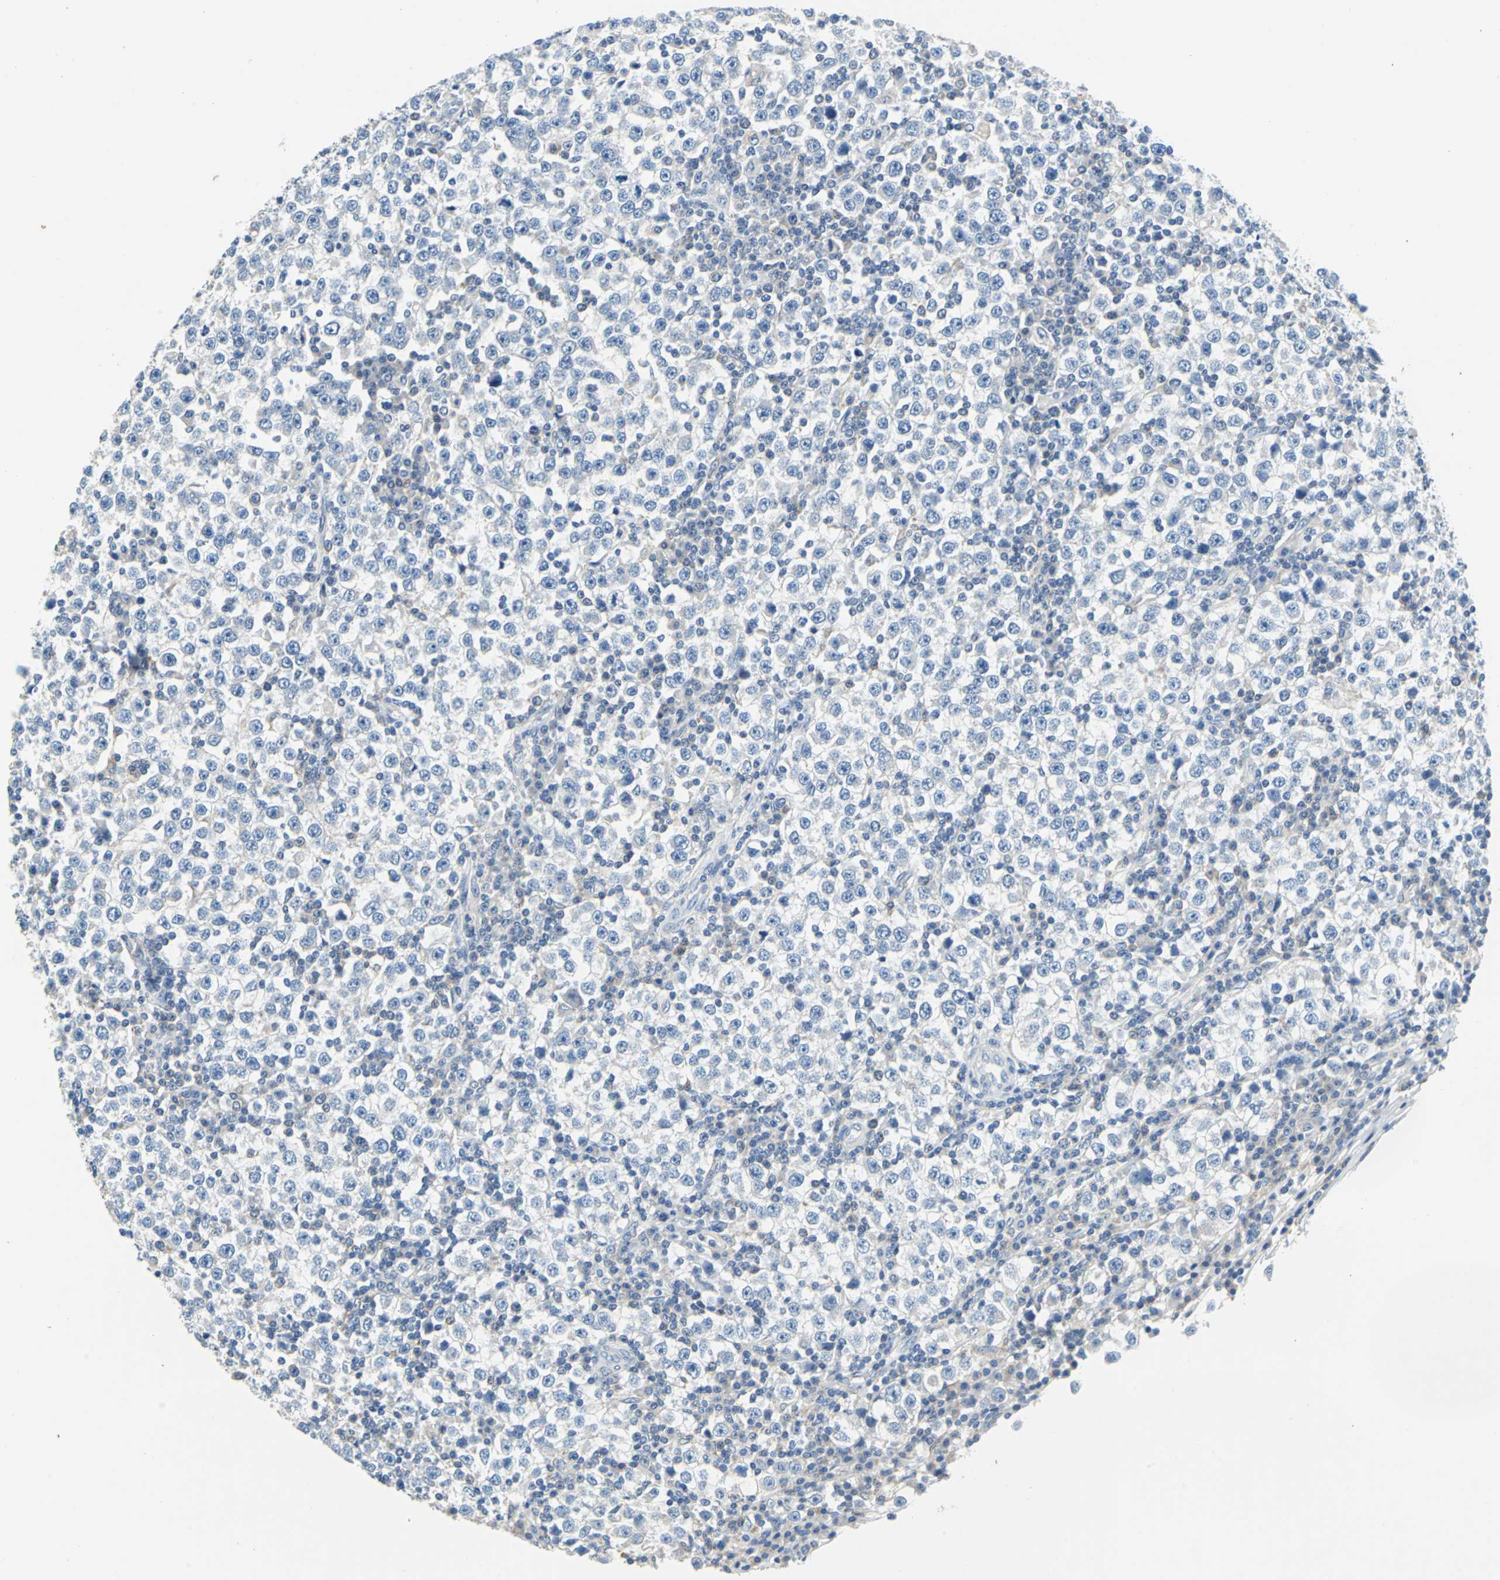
{"staining": {"intensity": "negative", "quantity": "none", "location": "none"}, "tissue": "testis cancer", "cell_type": "Tumor cells", "image_type": "cancer", "snomed": [{"axis": "morphology", "description": "Seminoma, NOS"}, {"axis": "topography", "description": "Testis"}], "caption": "IHC photomicrograph of neoplastic tissue: human seminoma (testis) stained with DAB demonstrates no significant protein staining in tumor cells.", "gene": "TEX264", "patient": {"sex": "male", "age": 65}}